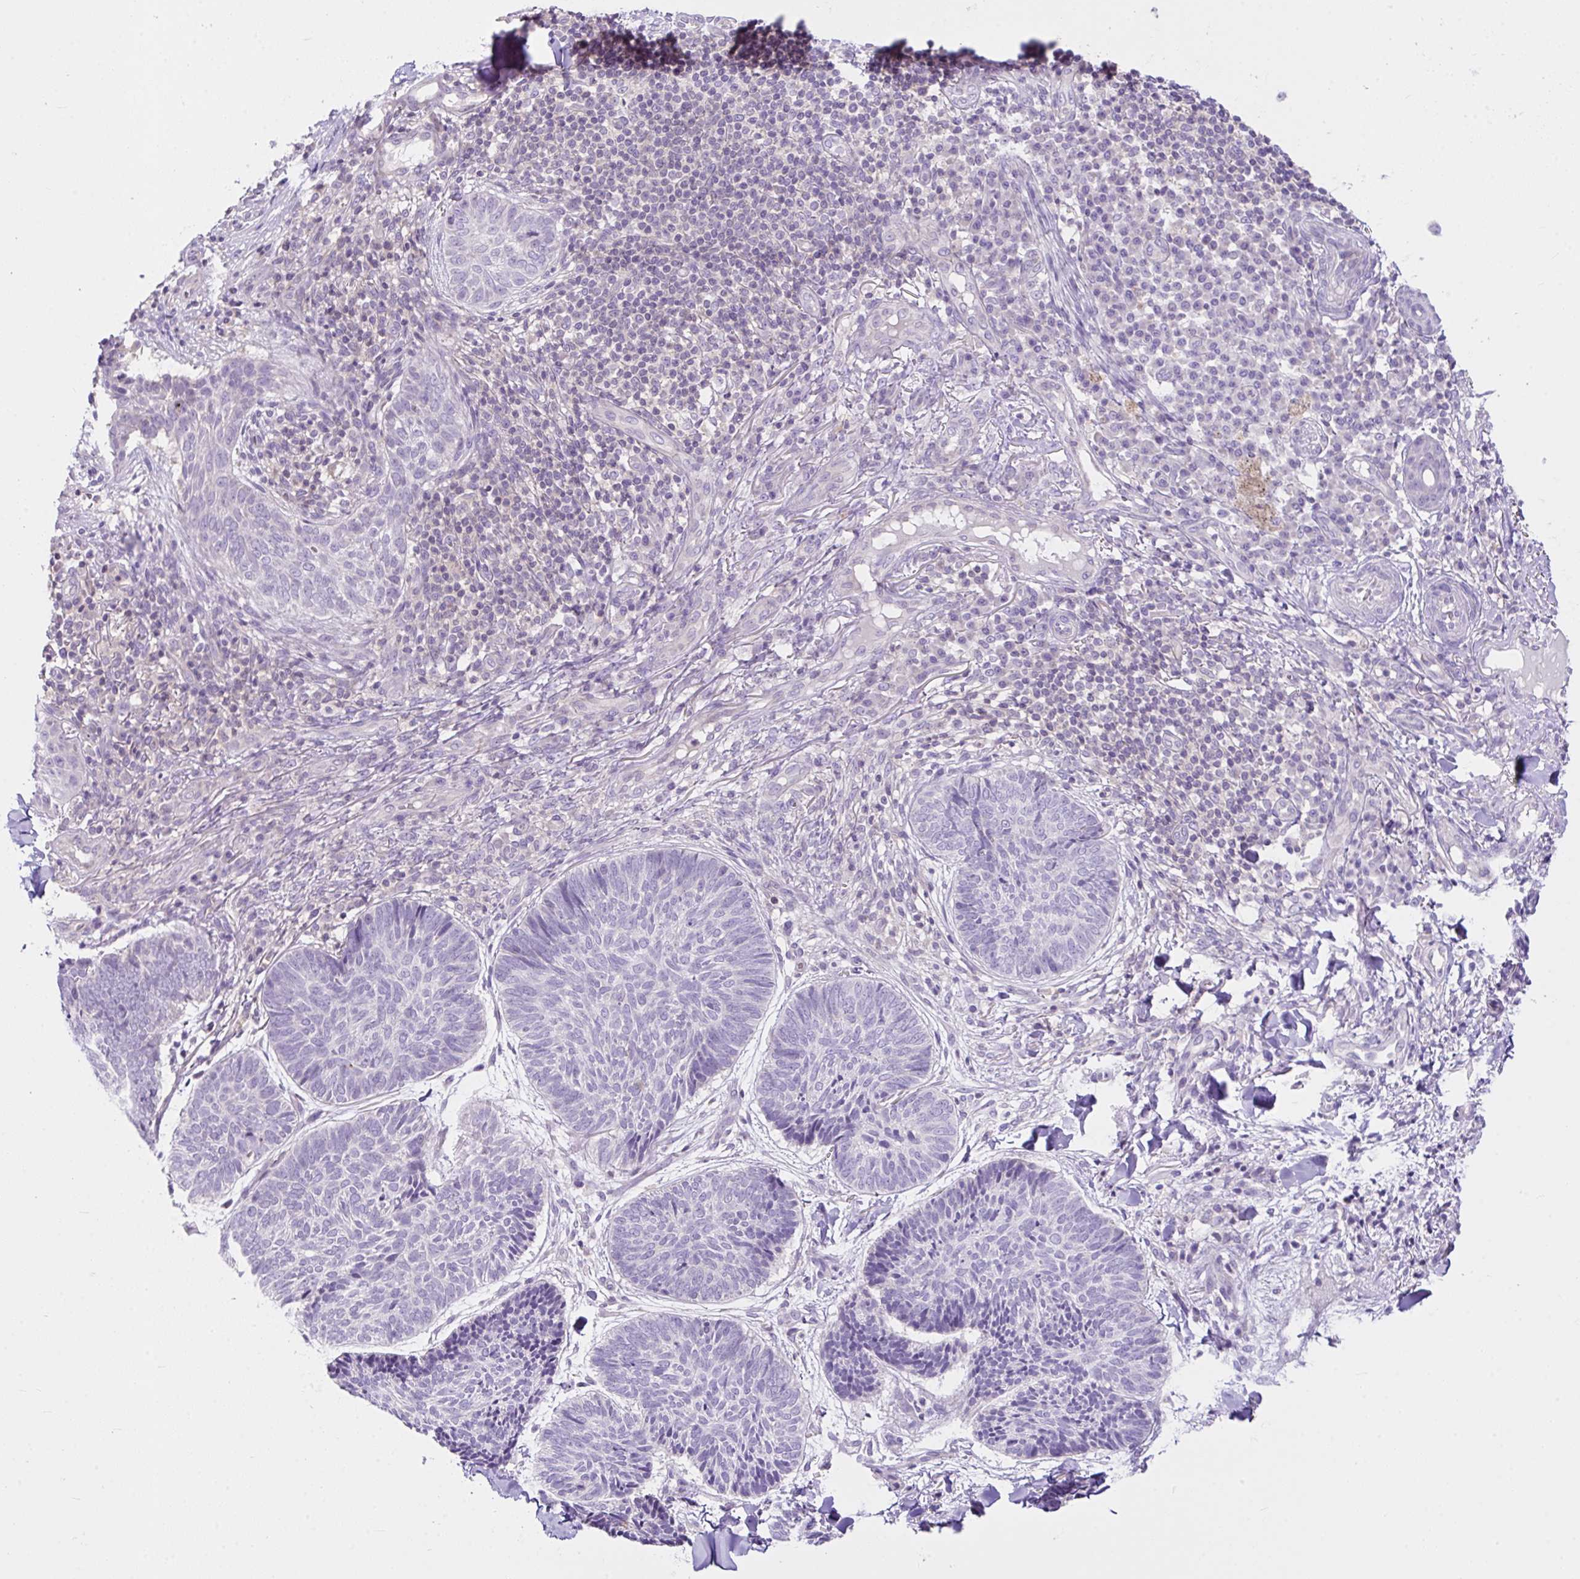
{"staining": {"intensity": "negative", "quantity": "none", "location": "none"}, "tissue": "skin cancer", "cell_type": "Tumor cells", "image_type": "cancer", "snomed": [{"axis": "morphology", "description": "Normal tissue, NOS"}, {"axis": "morphology", "description": "Basal cell carcinoma"}, {"axis": "topography", "description": "Skin"}], "caption": "Immunohistochemistry histopathology image of basal cell carcinoma (skin) stained for a protein (brown), which reveals no positivity in tumor cells.", "gene": "D2HGDH", "patient": {"sex": "male", "age": 50}}